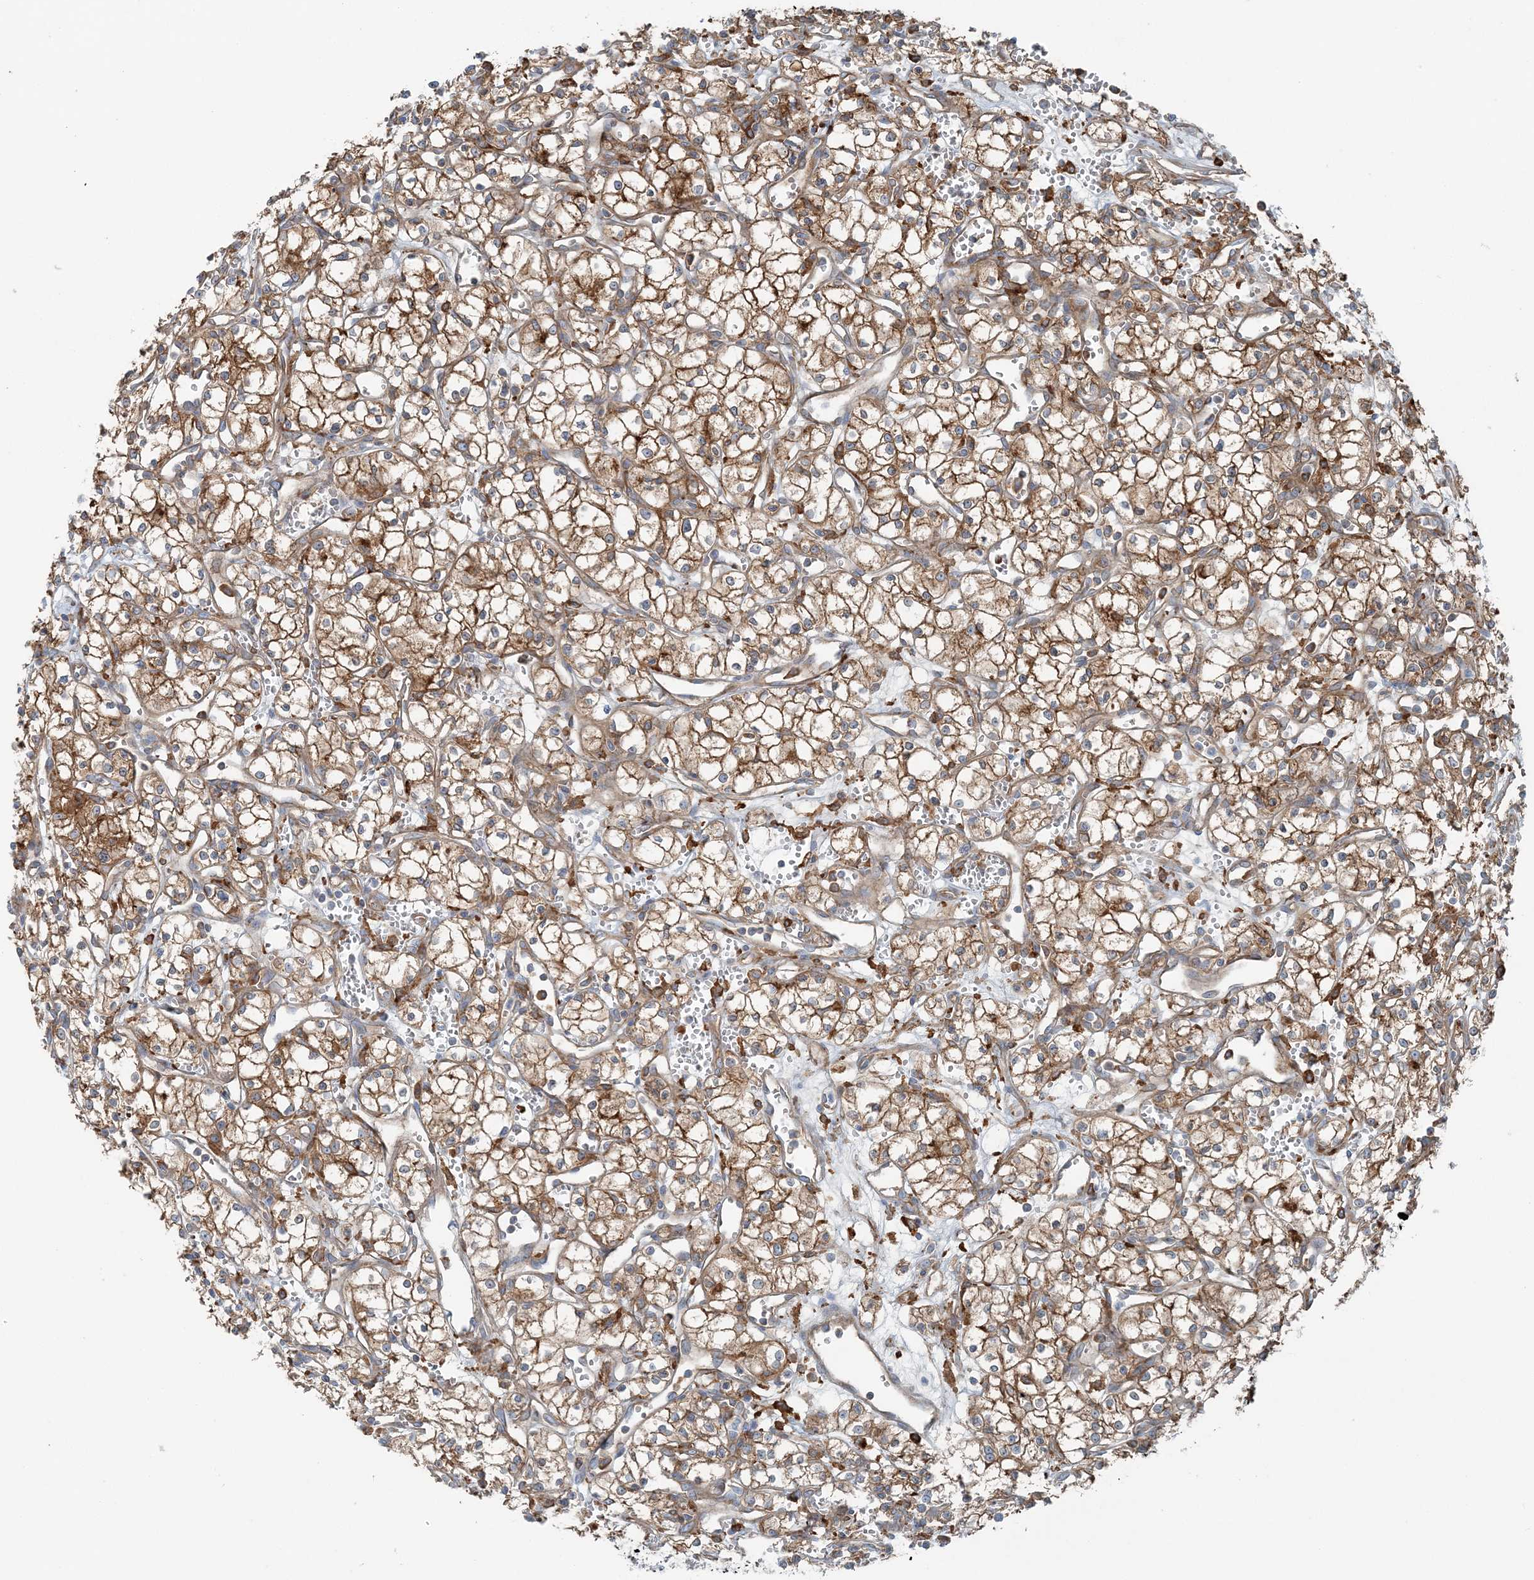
{"staining": {"intensity": "moderate", "quantity": "25%-75%", "location": "cytoplasmic/membranous"}, "tissue": "renal cancer", "cell_type": "Tumor cells", "image_type": "cancer", "snomed": [{"axis": "morphology", "description": "Adenocarcinoma, NOS"}, {"axis": "topography", "description": "Kidney"}], "caption": "Renal adenocarcinoma stained for a protein (brown) displays moderate cytoplasmic/membranous positive positivity in approximately 25%-75% of tumor cells.", "gene": "SNX2", "patient": {"sex": "male", "age": 59}}